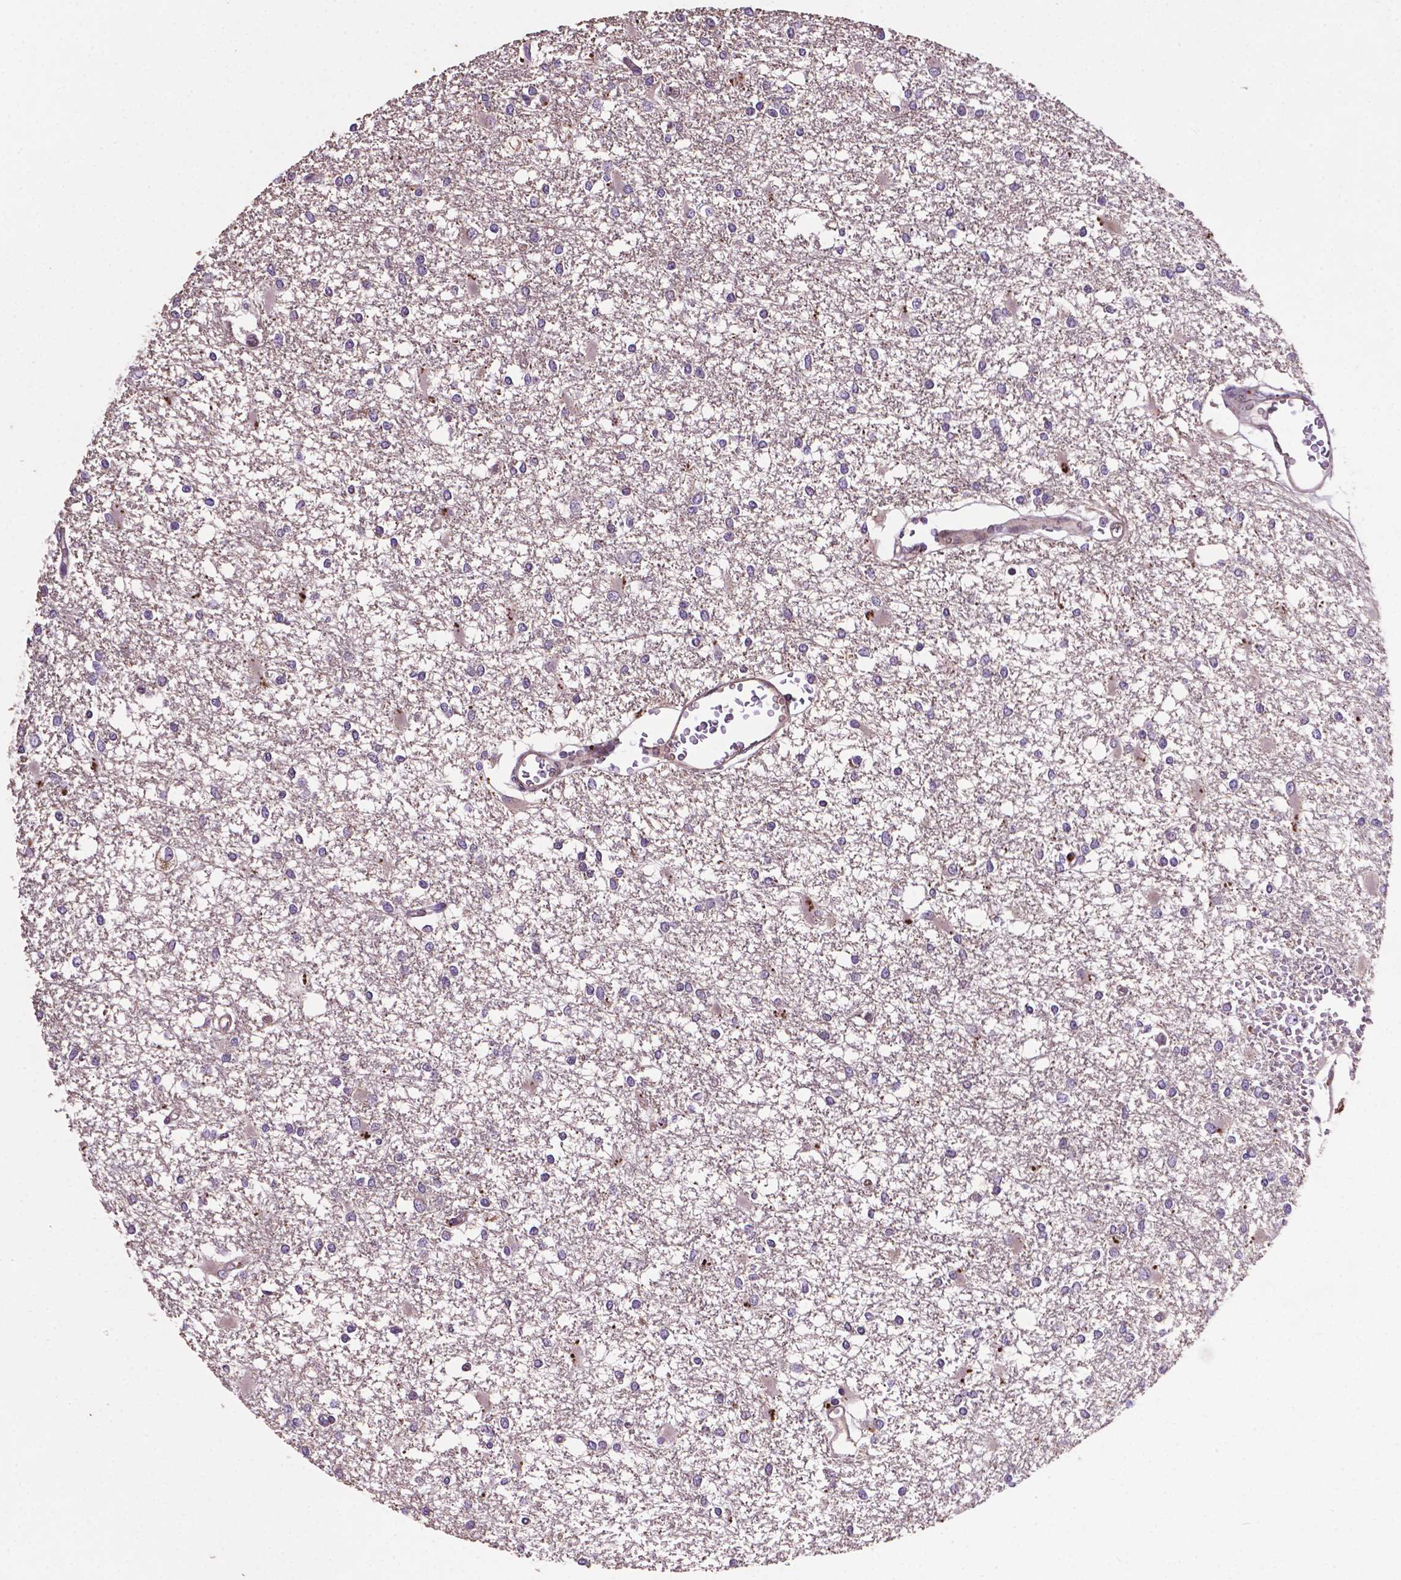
{"staining": {"intensity": "negative", "quantity": "none", "location": "none"}, "tissue": "glioma", "cell_type": "Tumor cells", "image_type": "cancer", "snomed": [{"axis": "morphology", "description": "Glioma, malignant, High grade"}, {"axis": "topography", "description": "Cerebral cortex"}], "caption": "There is no significant expression in tumor cells of malignant glioma (high-grade).", "gene": "SPNS2", "patient": {"sex": "male", "age": 79}}